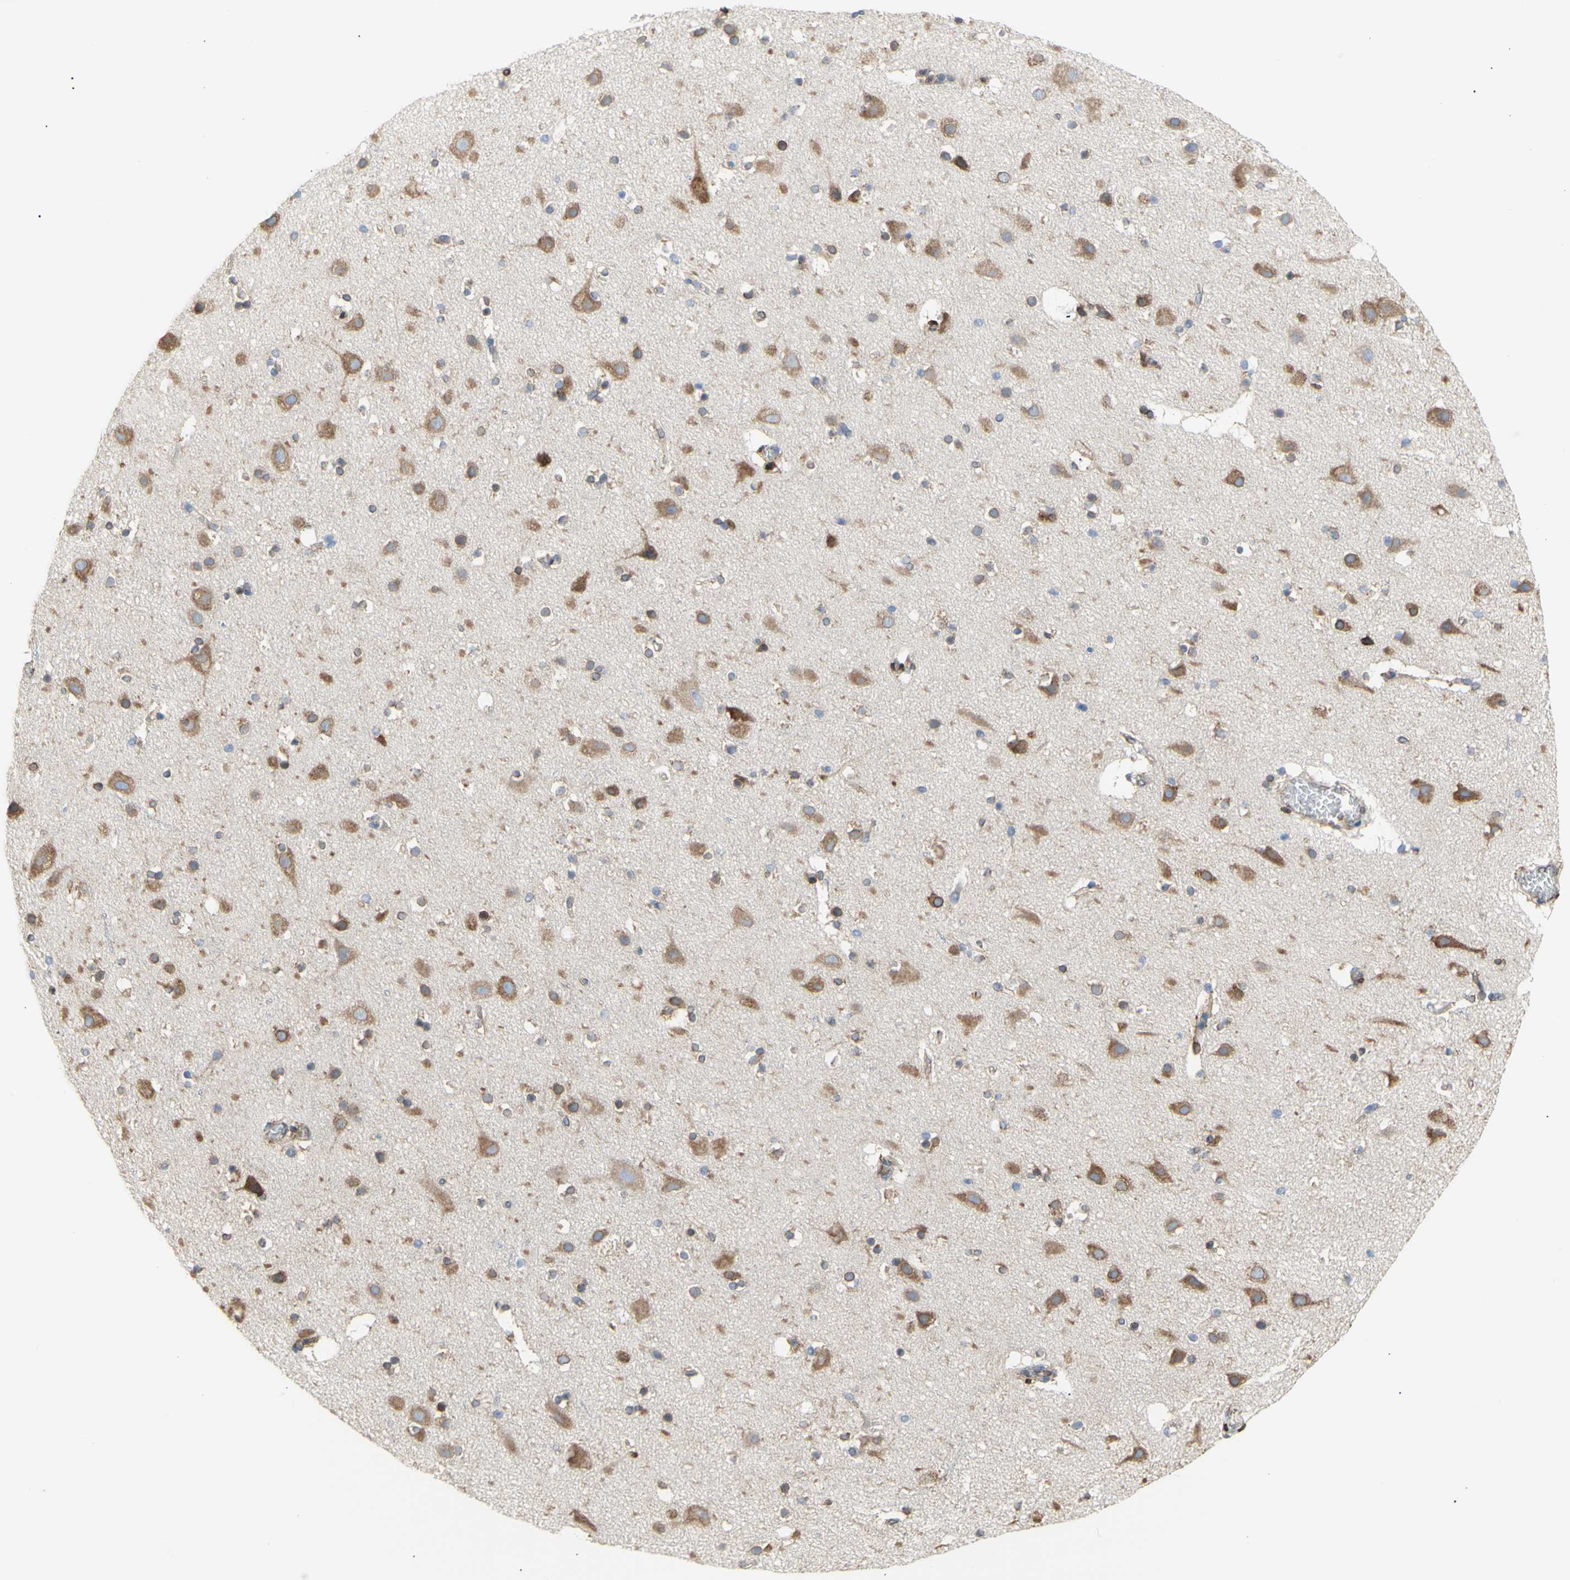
{"staining": {"intensity": "weak", "quantity": "25%-75%", "location": "cytoplasmic/membranous"}, "tissue": "cerebral cortex", "cell_type": "Endothelial cells", "image_type": "normal", "snomed": [{"axis": "morphology", "description": "Normal tissue, NOS"}, {"axis": "topography", "description": "Cerebral cortex"}], "caption": "Cerebral cortex stained with a brown dye displays weak cytoplasmic/membranous positive expression in approximately 25%-75% of endothelial cells.", "gene": "ERLIN1", "patient": {"sex": "male", "age": 45}}